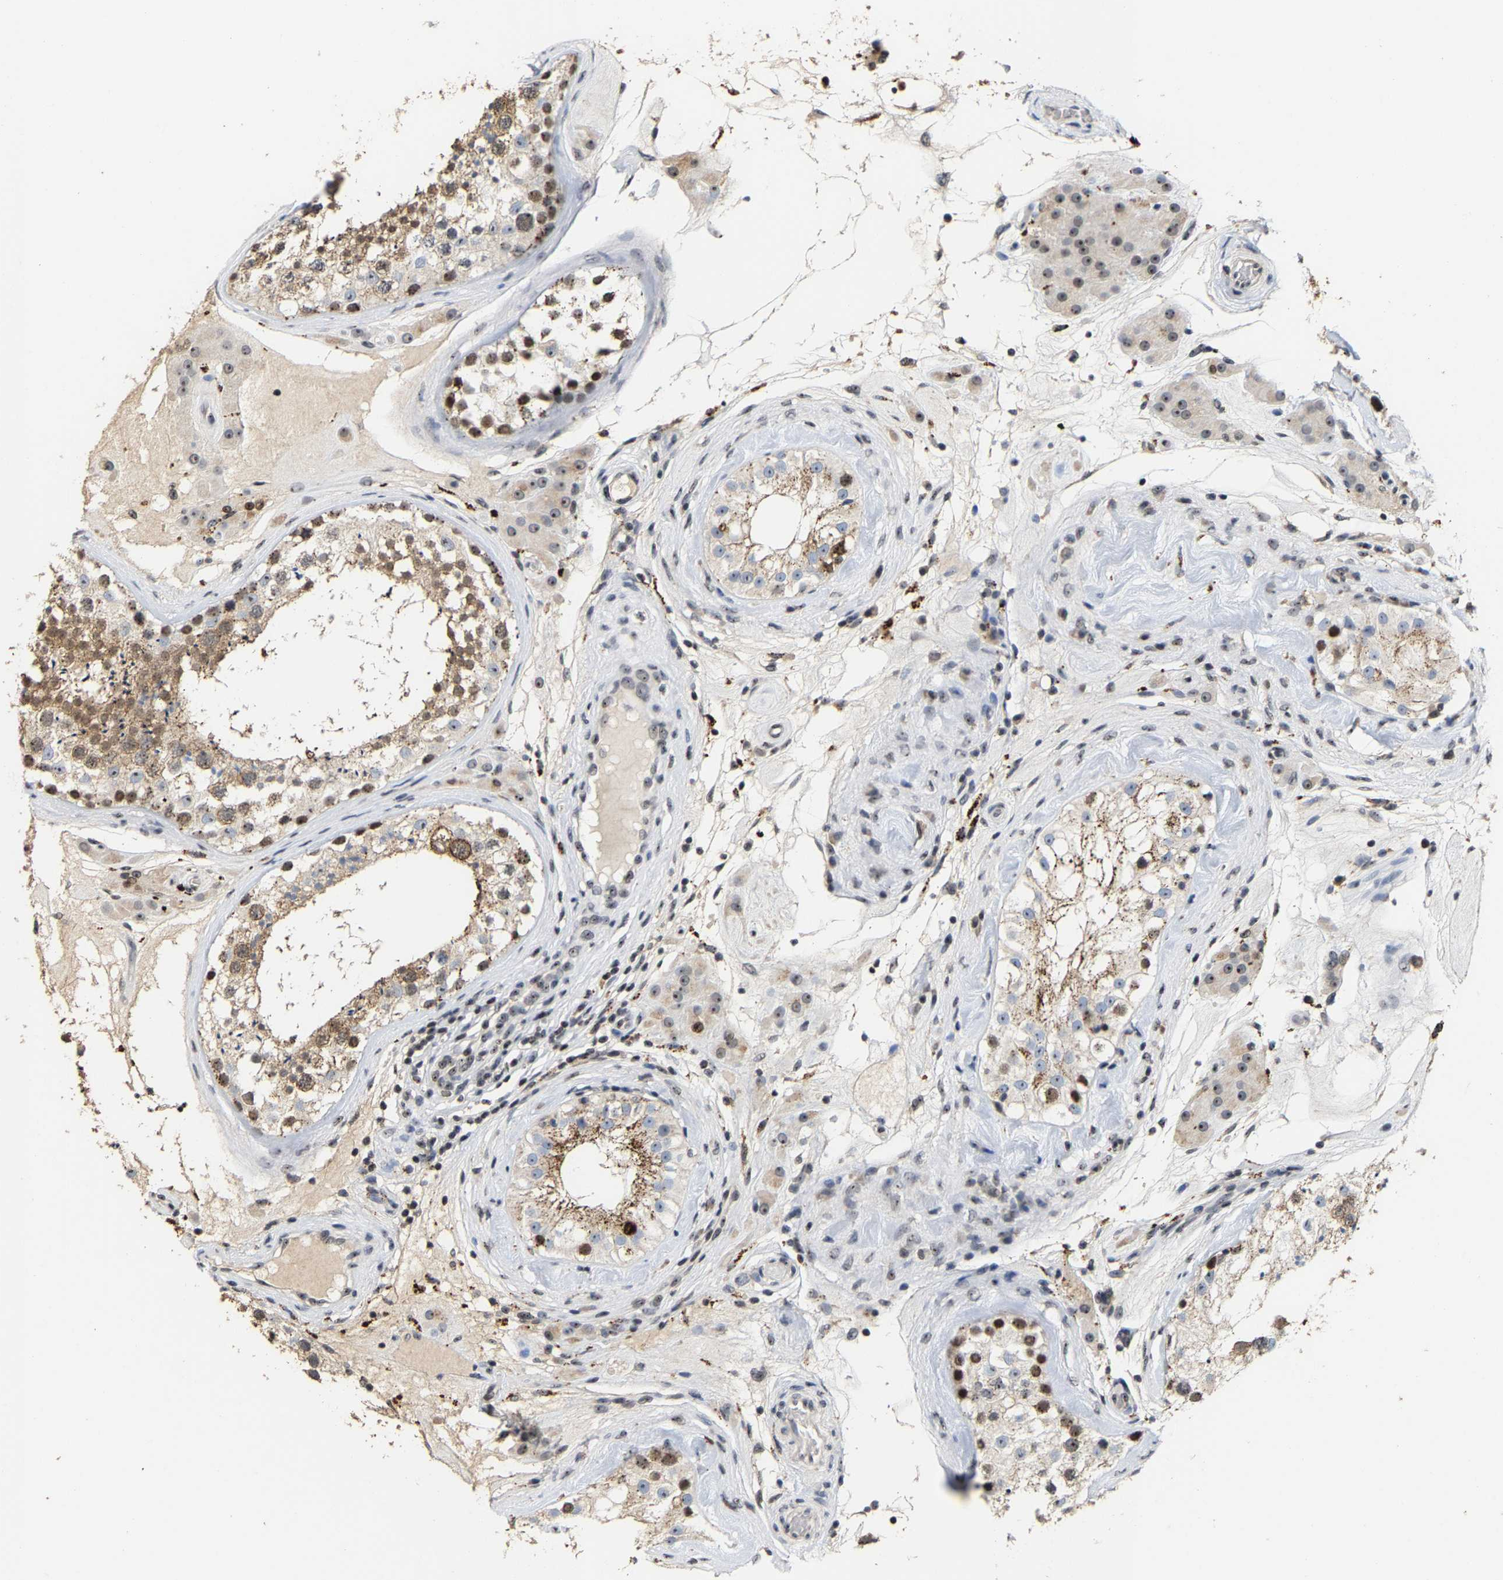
{"staining": {"intensity": "moderate", "quantity": ">75%", "location": "cytoplasmic/membranous,nuclear"}, "tissue": "testis", "cell_type": "Cells in seminiferous ducts", "image_type": "normal", "snomed": [{"axis": "morphology", "description": "Normal tissue, NOS"}, {"axis": "topography", "description": "Testis"}], "caption": "Brown immunohistochemical staining in benign human testis shows moderate cytoplasmic/membranous,nuclear expression in approximately >75% of cells in seminiferous ducts.", "gene": "NOP58", "patient": {"sex": "male", "age": 46}}